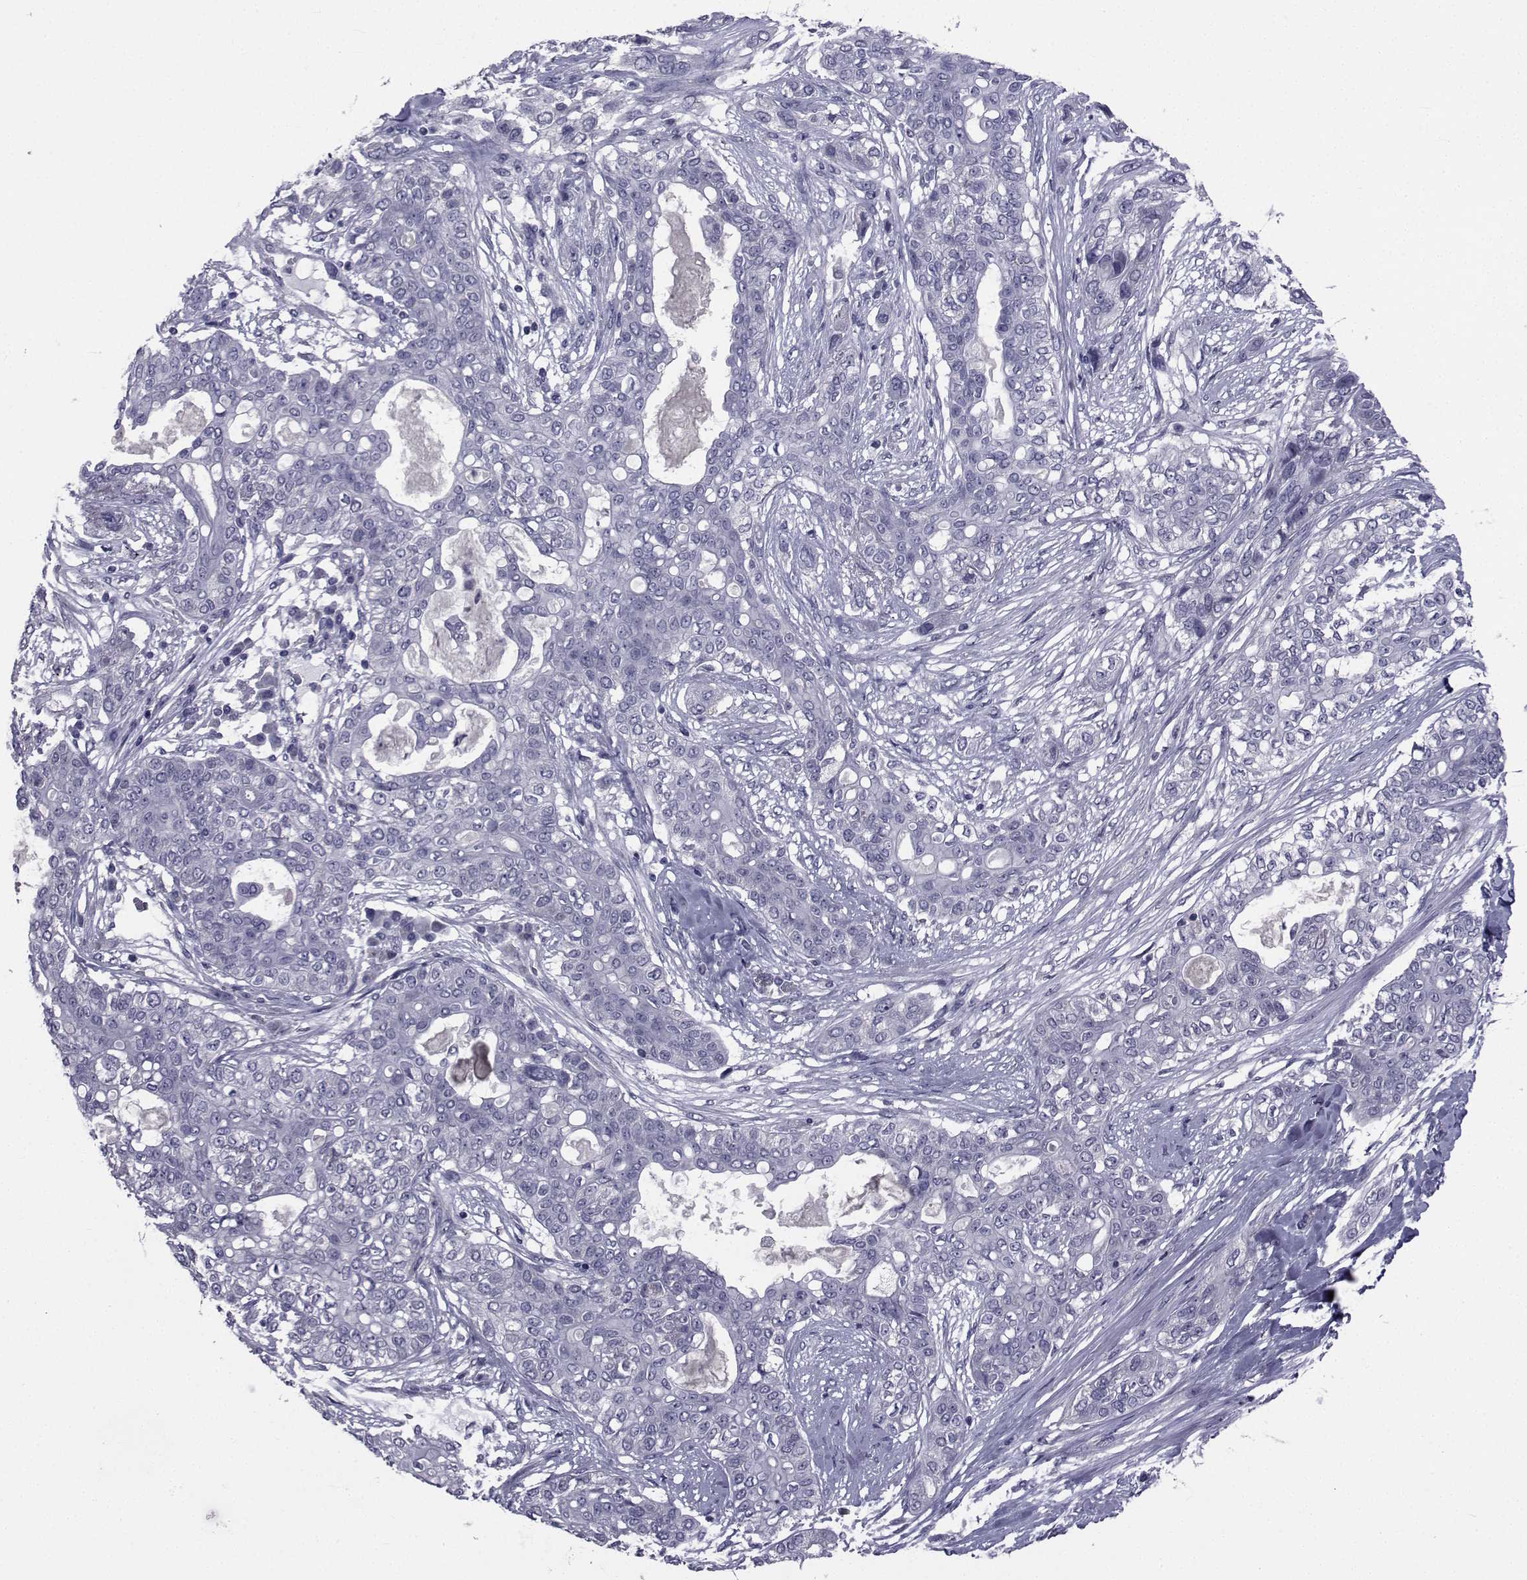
{"staining": {"intensity": "negative", "quantity": "none", "location": "none"}, "tissue": "lung cancer", "cell_type": "Tumor cells", "image_type": "cancer", "snomed": [{"axis": "morphology", "description": "Squamous cell carcinoma, NOS"}, {"axis": "topography", "description": "Lung"}], "caption": "An image of human lung cancer is negative for staining in tumor cells.", "gene": "CHRNA1", "patient": {"sex": "female", "age": 70}}